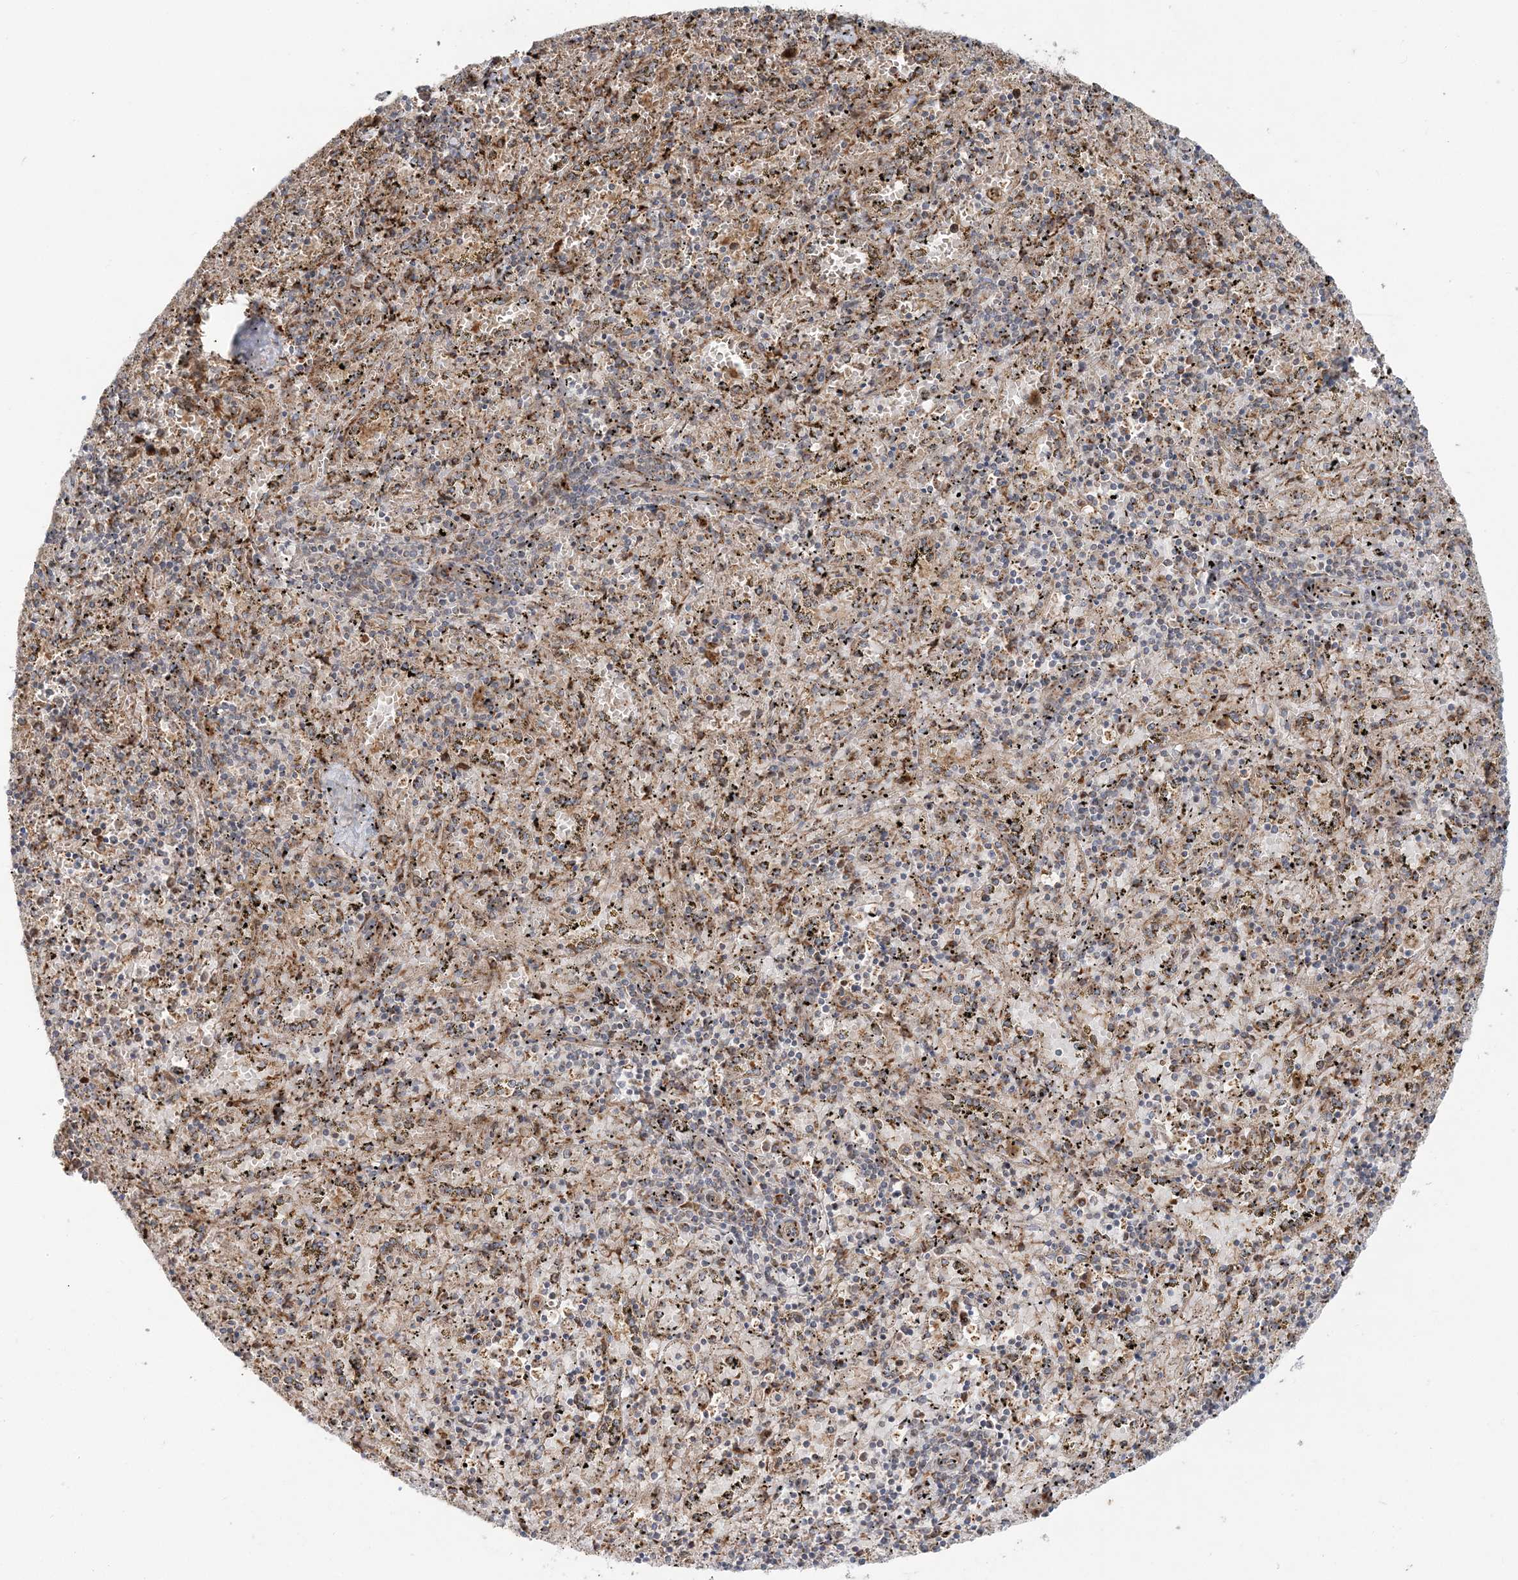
{"staining": {"intensity": "weak", "quantity": "25%-75%", "location": "cytoplasmic/membranous"}, "tissue": "spleen", "cell_type": "Cells in red pulp", "image_type": "normal", "snomed": [{"axis": "morphology", "description": "Normal tissue, NOS"}, {"axis": "topography", "description": "Spleen"}], "caption": "Brown immunohistochemical staining in benign spleen reveals weak cytoplasmic/membranous positivity in approximately 25%-75% of cells in red pulp.", "gene": "ABCC3", "patient": {"sex": "male", "age": 11}}